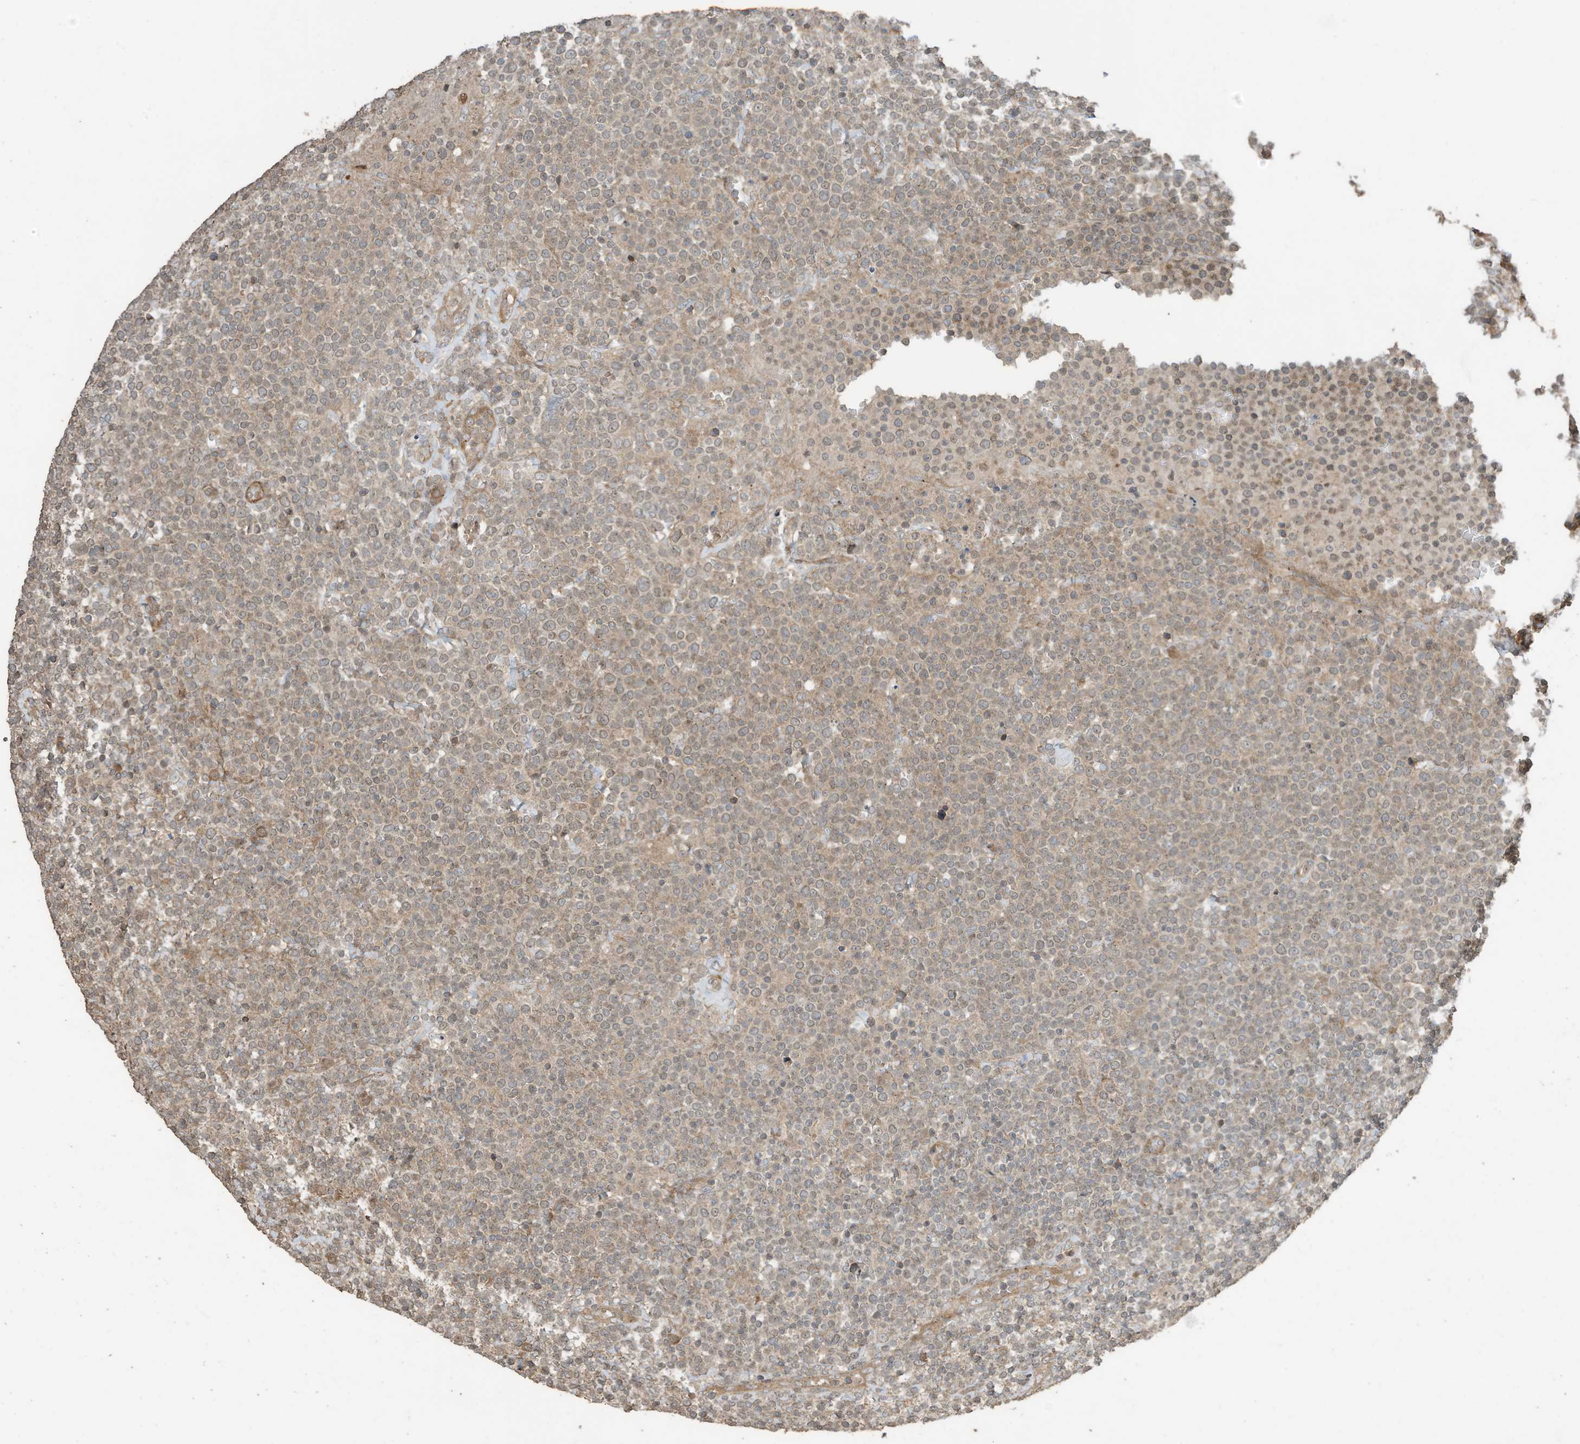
{"staining": {"intensity": "weak", "quantity": ">75%", "location": "cytoplasmic/membranous"}, "tissue": "lymphoma", "cell_type": "Tumor cells", "image_type": "cancer", "snomed": [{"axis": "morphology", "description": "Malignant lymphoma, non-Hodgkin's type, High grade"}, {"axis": "topography", "description": "Lymph node"}], "caption": "Human high-grade malignant lymphoma, non-Hodgkin's type stained with a protein marker exhibits weak staining in tumor cells.", "gene": "ZNF653", "patient": {"sex": "male", "age": 61}}